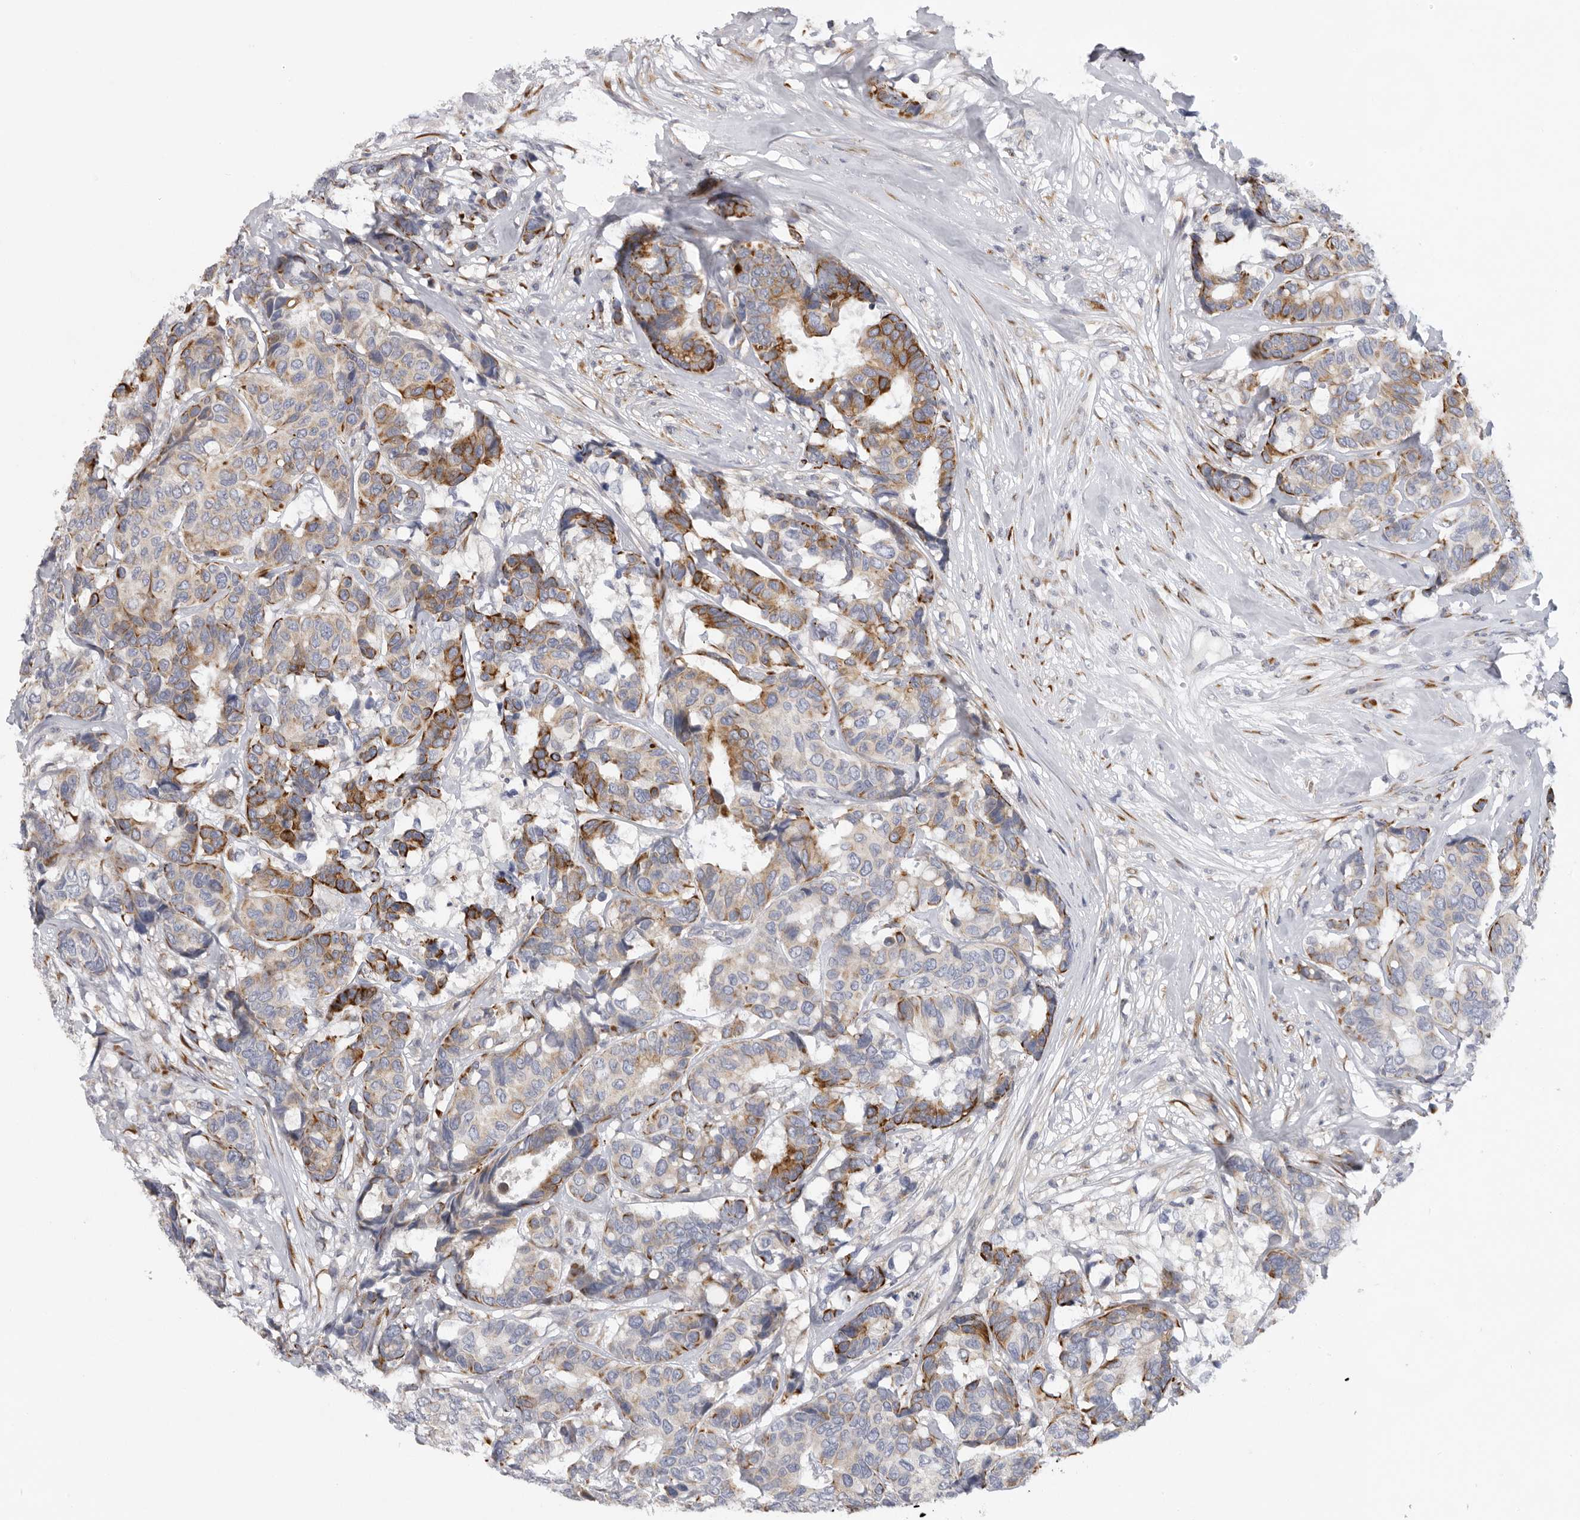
{"staining": {"intensity": "strong", "quantity": "25%-75%", "location": "cytoplasmic/membranous"}, "tissue": "breast cancer", "cell_type": "Tumor cells", "image_type": "cancer", "snomed": [{"axis": "morphology", "description": "Duct carcinoma"}, {"axis": "topography", "description": "Breast"}], "caption": "Human breast infiltrating ductal carcinoma stained with a brown dye displays strong cytoplasmic/membranous positive staining in approximately 25%-75% of tumor cells.", "gene": "USP24", "patient": {"sex": "female", "age": 87}}